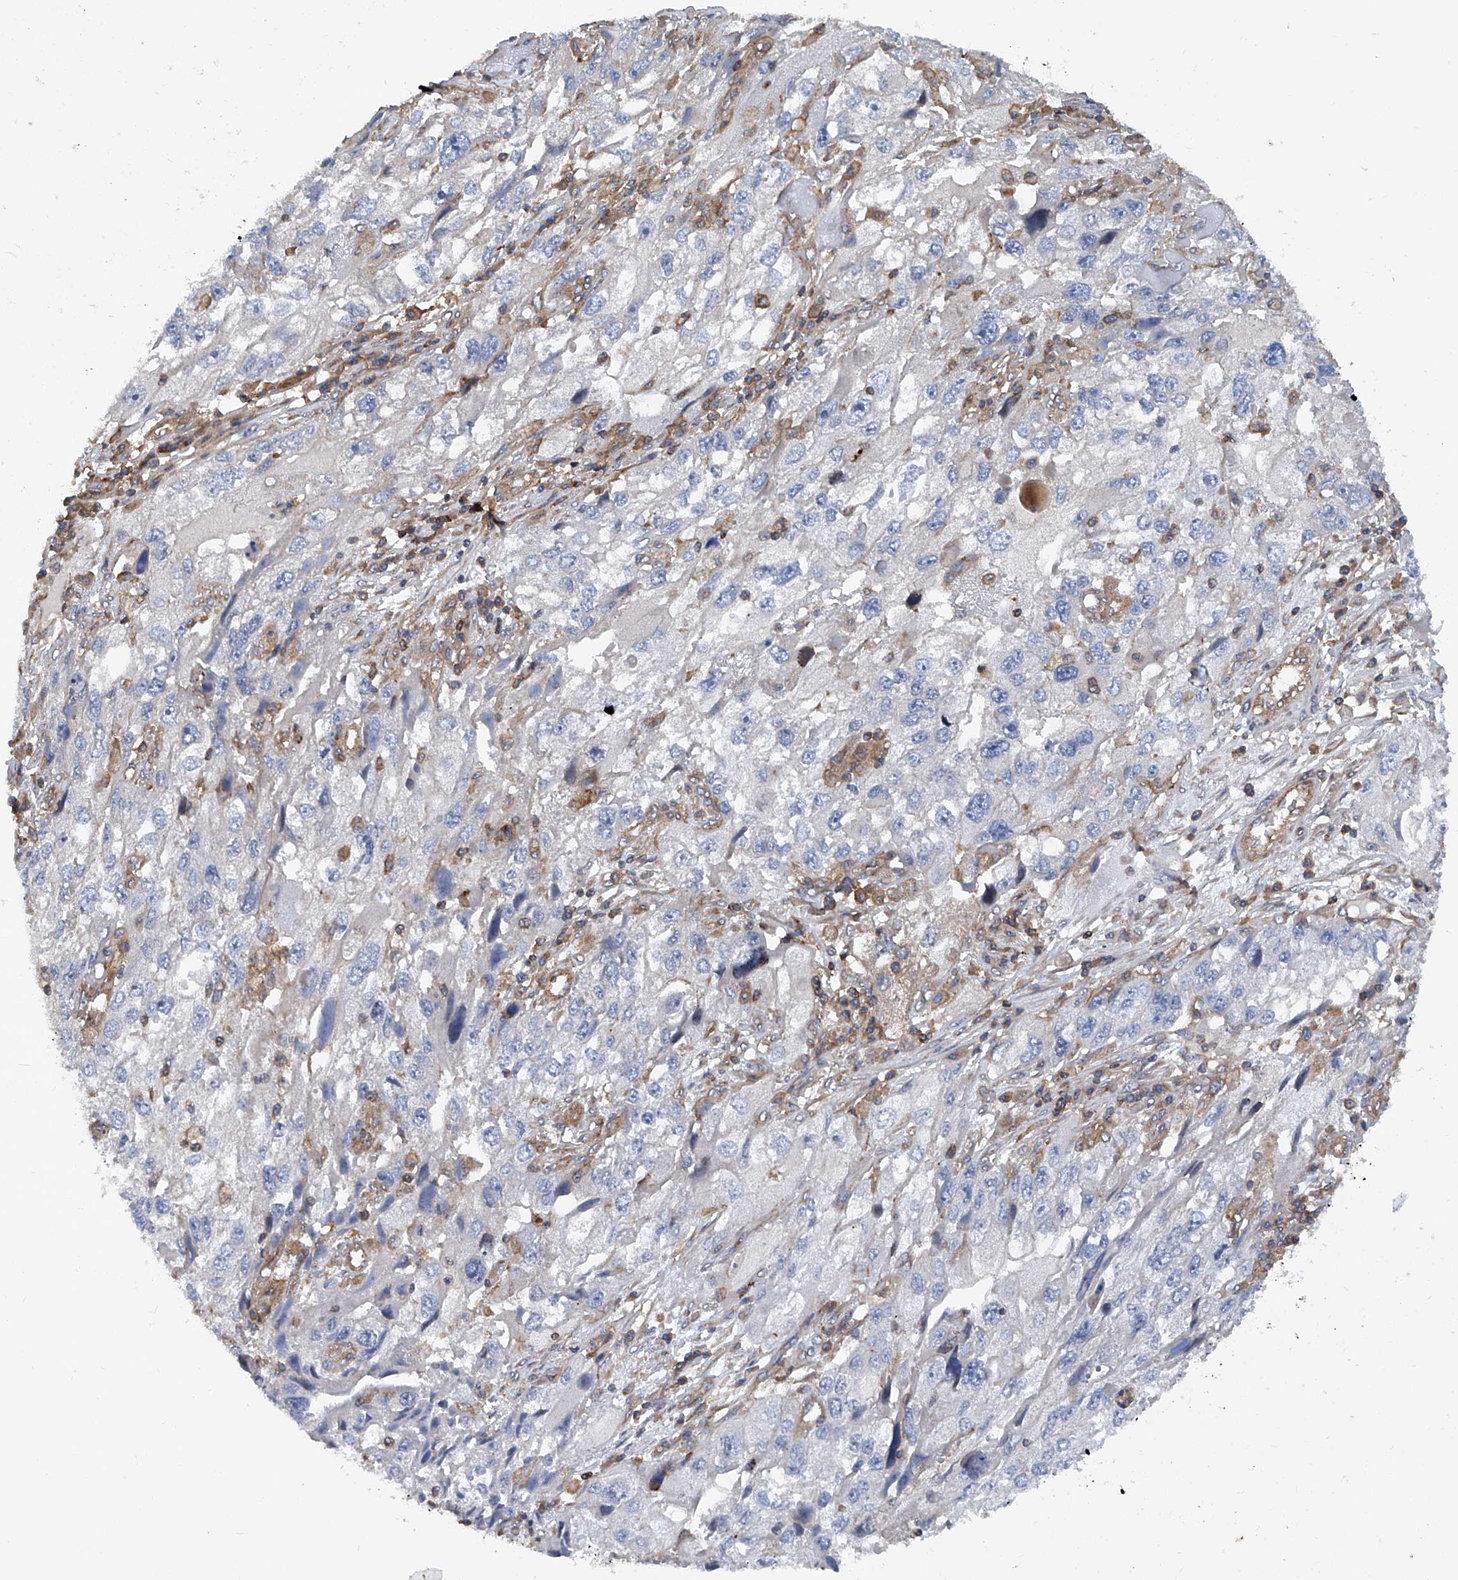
{"staining": {"intensity": "negative", "quantity": "none", "location": "none"}, "tissue": "endometrial cancer", "cell_type": "Tumor cells", "image_type": "cancer", "snomed": [{"axis": "morphology", "description": "Adenocarcinoma, NOS"}, {"axis": "topography", "description": "Endometrium"}], "caption": "This is an immunohistochemistry (IHC) image of adenocarcinoma (endometrial). There is no positivity in tumor cells.", "gene": "SMAP1", "patient": {"sex": "female", "age": 49}}